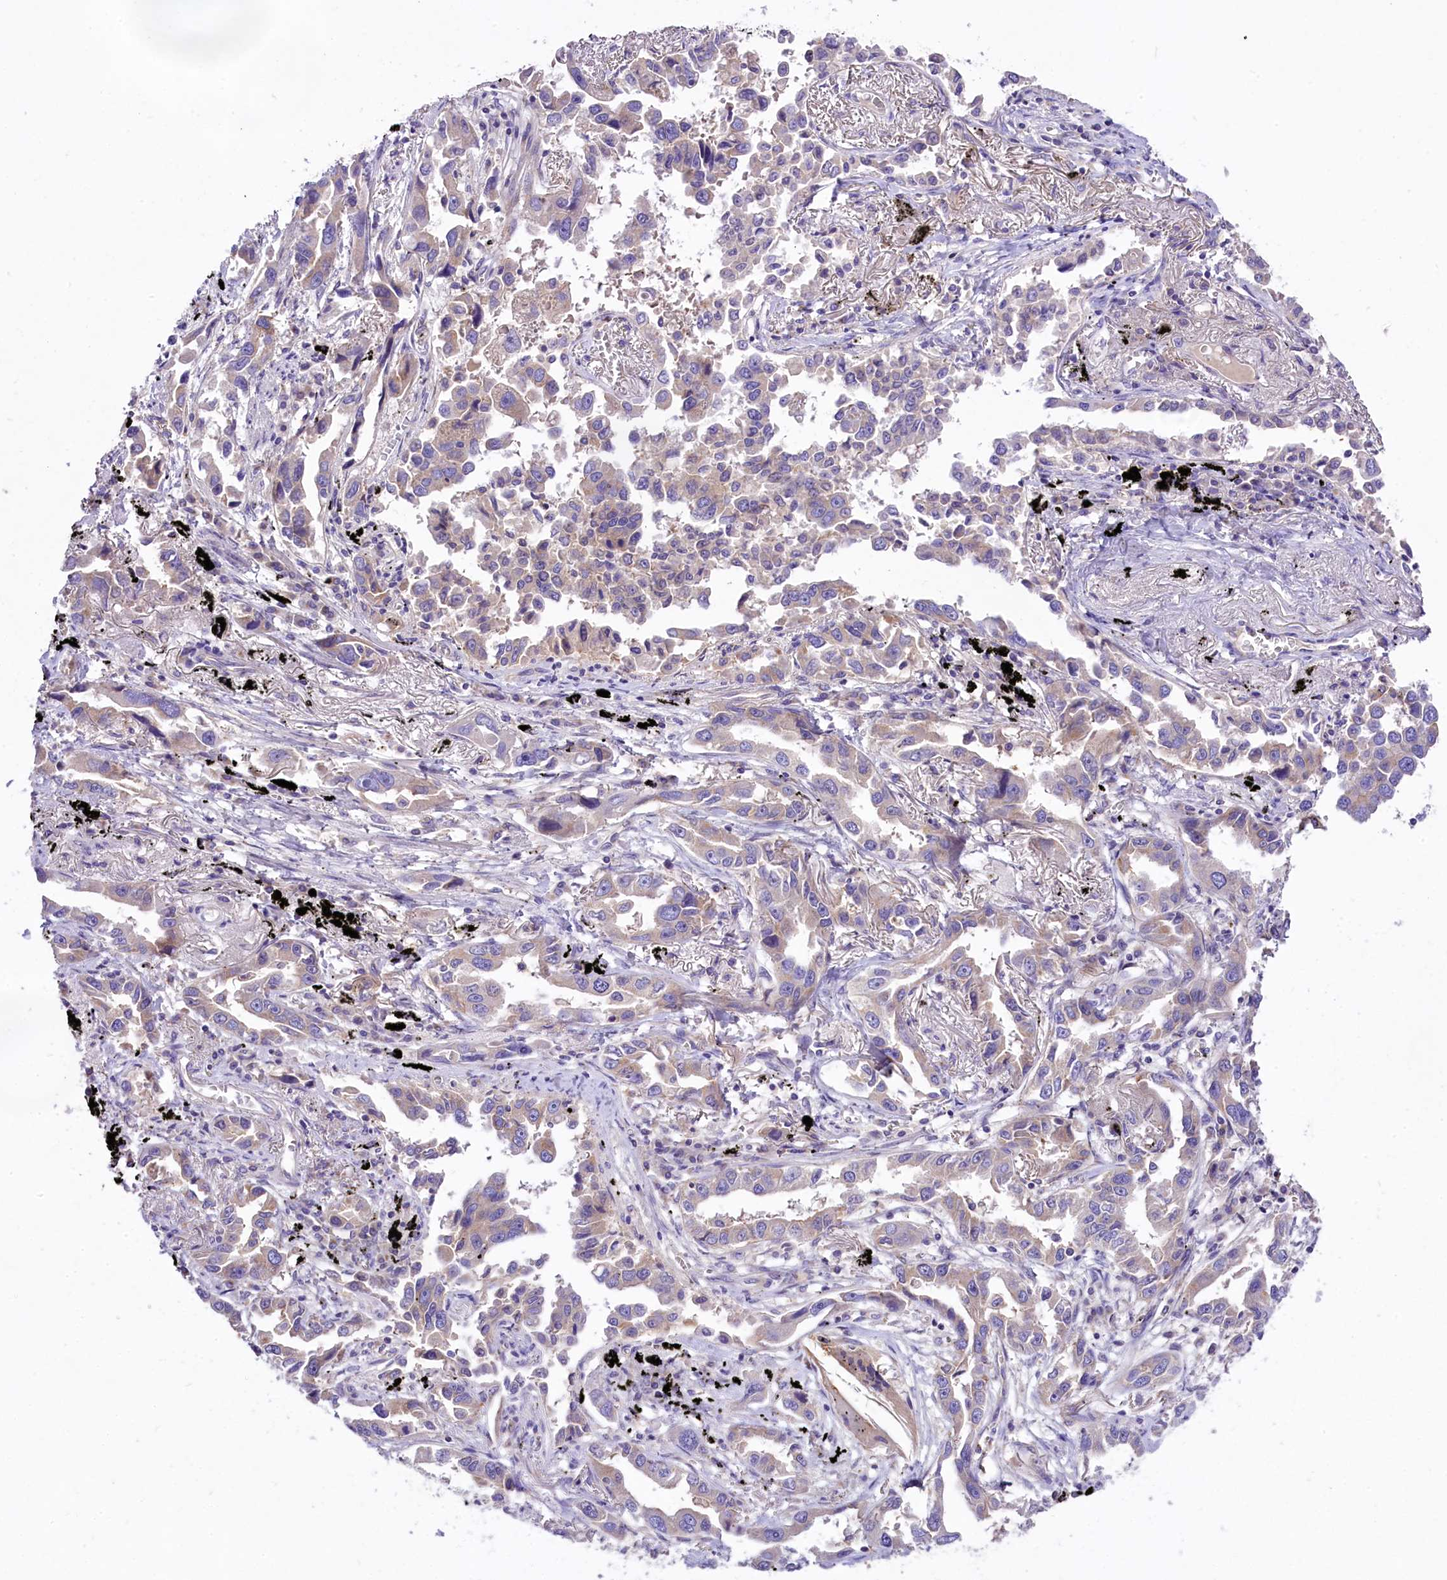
{"staining": {"intensity": "negative", "quantity": "none", "location": "none"}, "tissue": "lung cancer", "cell_type": "Tumor cells", "image_type": "cancer", "snomed": [{"axis": "morphology", "description": "Adenocarcinoma, NOS"}, {"axis": "topography", "description": "Lung"}], "caption": "An immunohistochemistry (IHC) image of lung cancer (adenocarcinoma) is shown. There is no staining in tumor cells of lung cancer (adenocarcinoma).", "gene": "PEMT", "patient": {"sex": "male", "age": 67}}